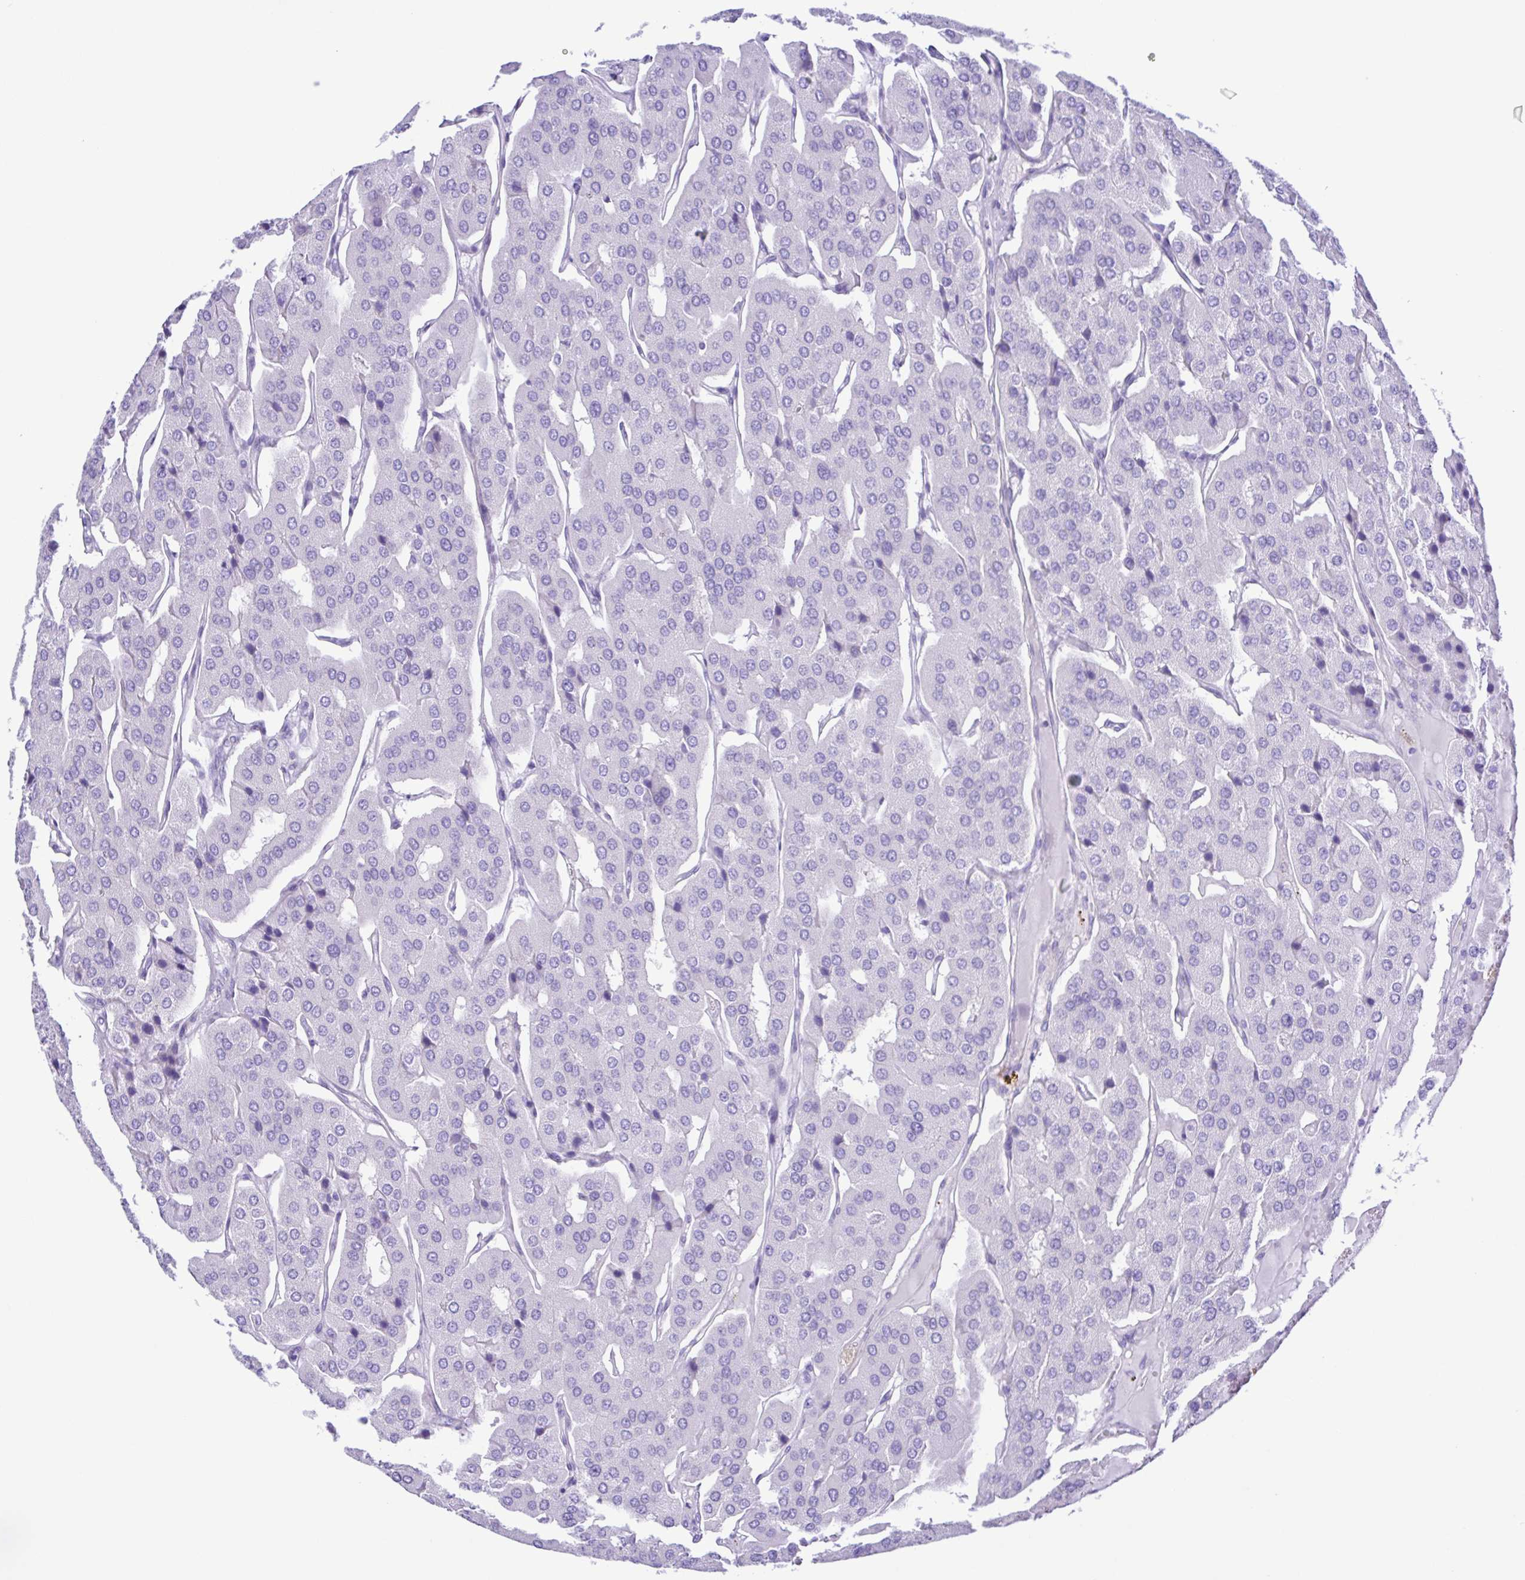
{"staining": {"intensity": "negative", "quantity": "none", "location": "none"}, "tissue": "parathyroid gland", "cell_type": "Glandular cells", "image_type": "normal", "snomed": [{"axis": "morphology", "description": "Normal tissue, NOS"}, {"axis": "morphology", "description": "Adenoma, NOS"}, {"axis": "topography", "description": "Parathyroid gland"}], "caption": "Normal parathyroid gland was stained to show a protein in brown. There is no significant expression in glandular cells. (DAB (3,3'-diaminobenzidine) IHC, high magnification).", "gene": "CYP11A1", "patient": {"sex": "female", "age": 86}}